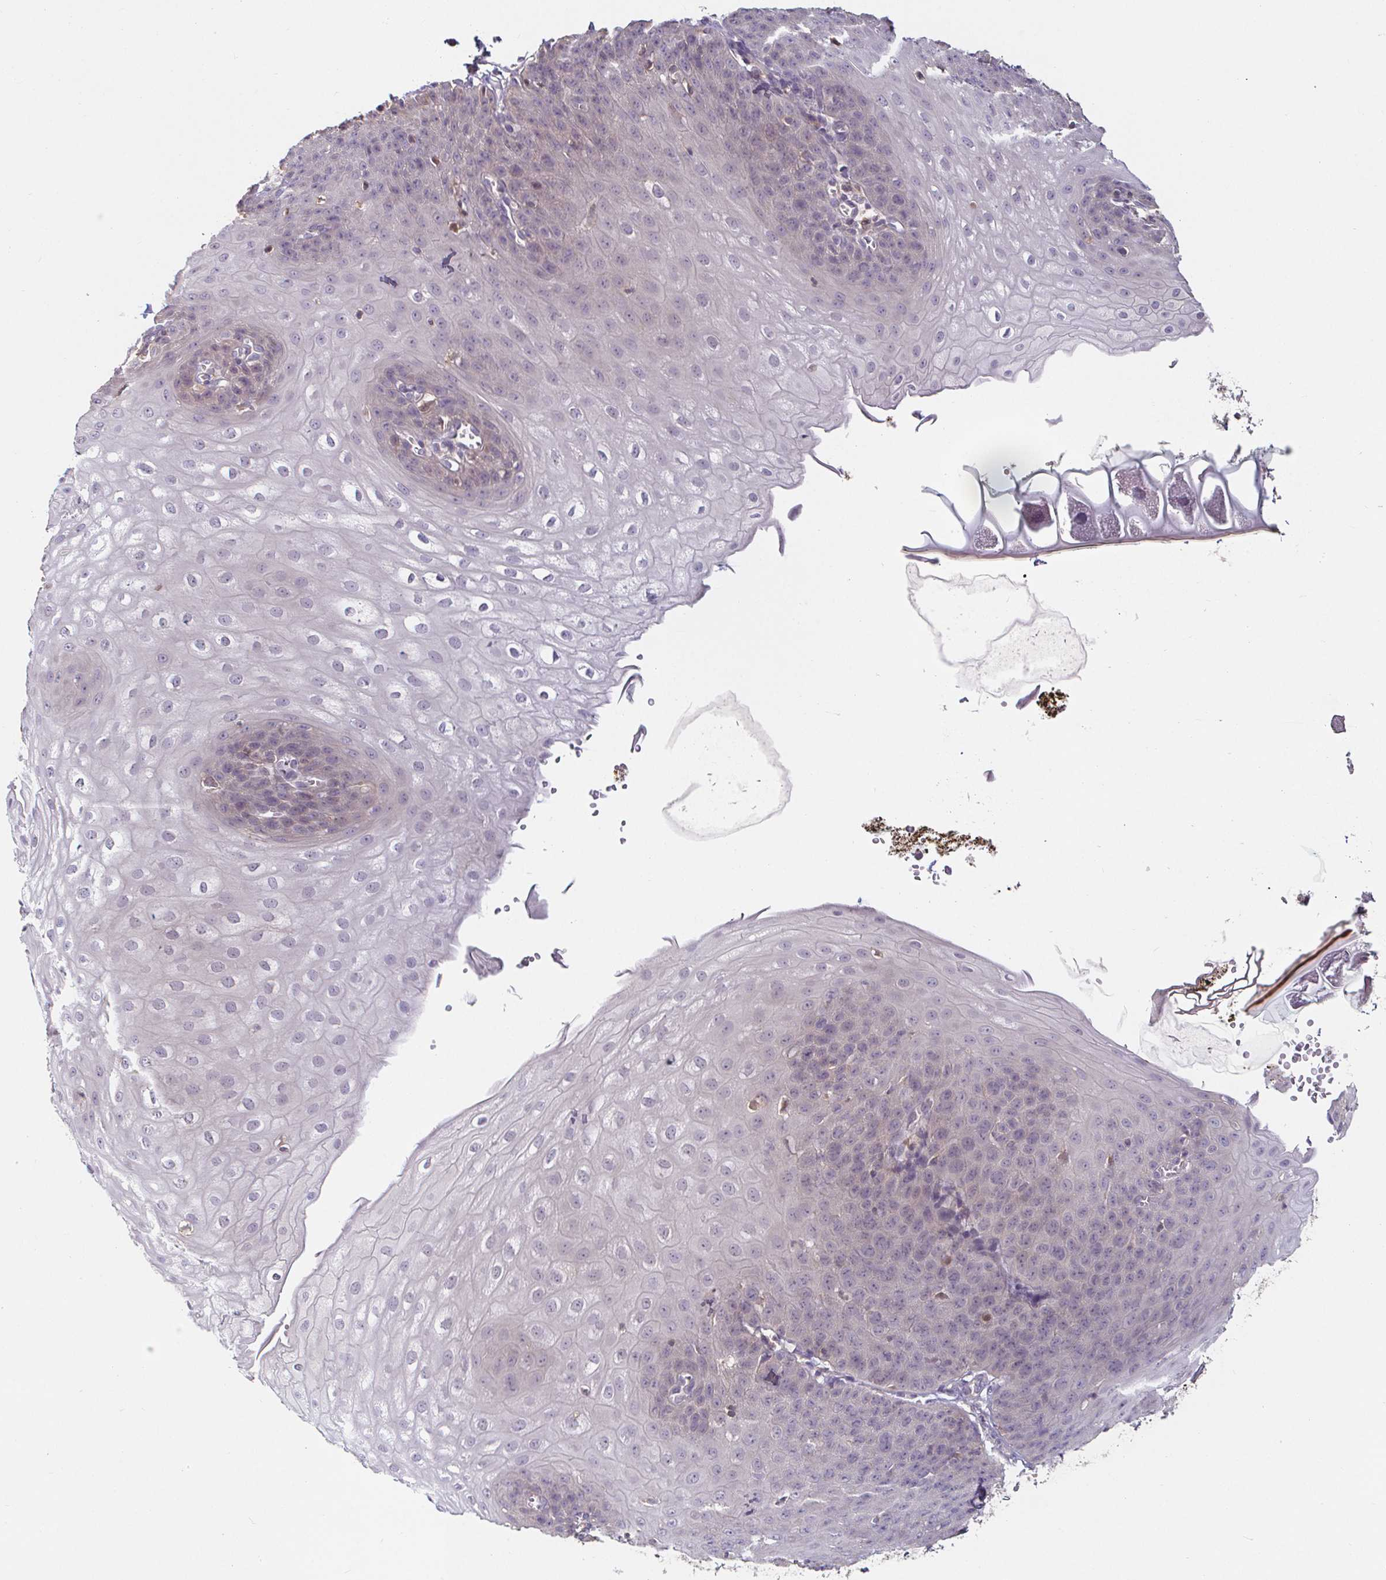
{"staining": {"intensity": "negative", "quantity": "none", "location": "none"}, "tissue": "esophagus", "cell_type": "Squamous epithelial cells", "image_type": "normal", "snomed": [{"axis": "morphology", "description": "Normal tissue, NOS"}, {"axis": "topography", "description": "Esophagus"}], "caption": "Micrograph shows no significant protein staining in squamous epithelial cells of normal esophagus.", "gene": "CDH18", "patient": {"sex": "male", "age": 71}}